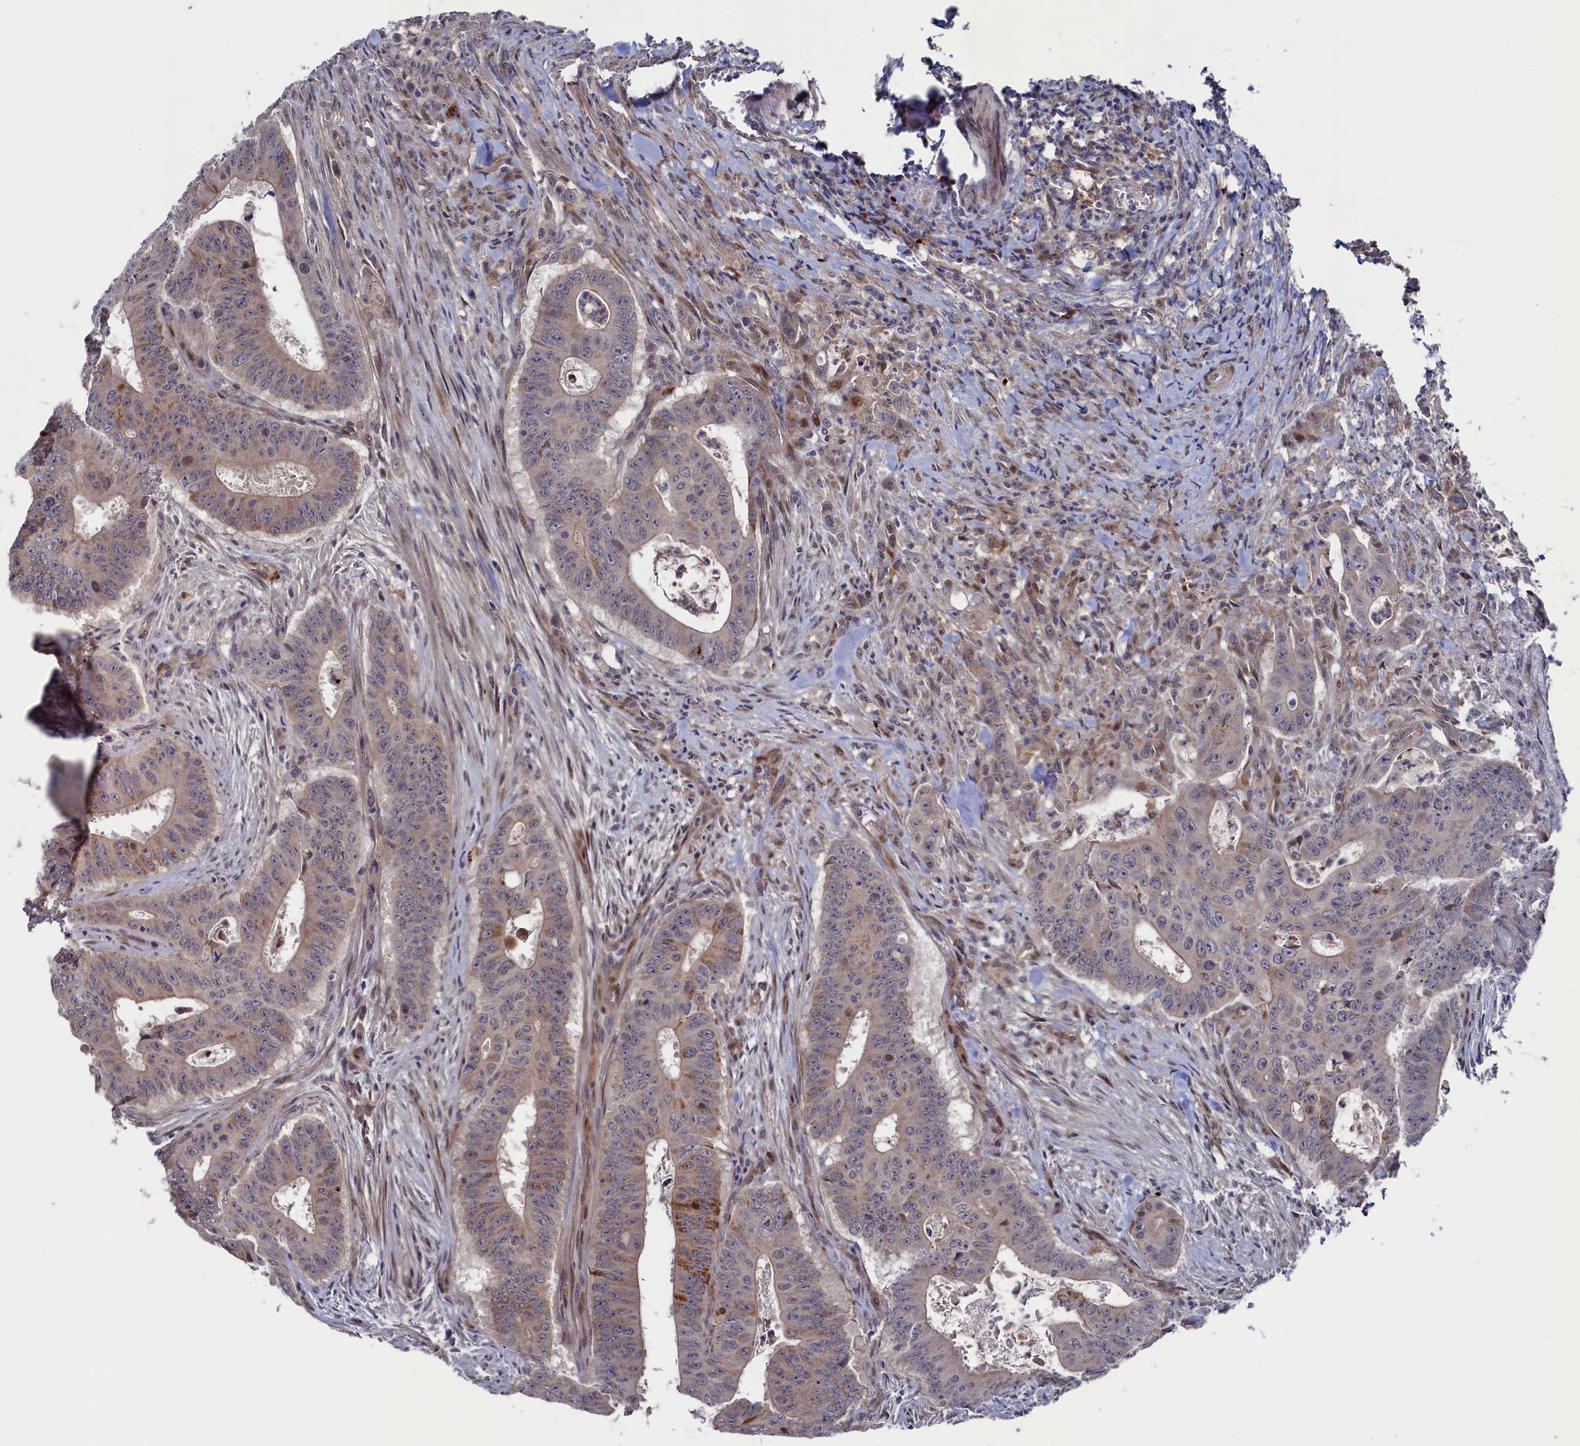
{"staining": {"intensity": "strong", "quantity": "<25%", "location": "cytoplasmic/membranous"}, "tissue": "colorectal cancer", "cell_type": "Tumor cells", "image_type": "cancer", "snomed": [{"axis": "morphology", "description": "Adenocarcinoma, NOS"}, {"axis": "topography", "description": "Rectum"}], "caption": "Protein expression analysis of colorectal adenocarcinoma reveals strong cytoplasmic/membranous positivity in approximately <25% of tumor cells.", "gene": "ZNF891", "patient": {"sex": "female", "age": 75}}